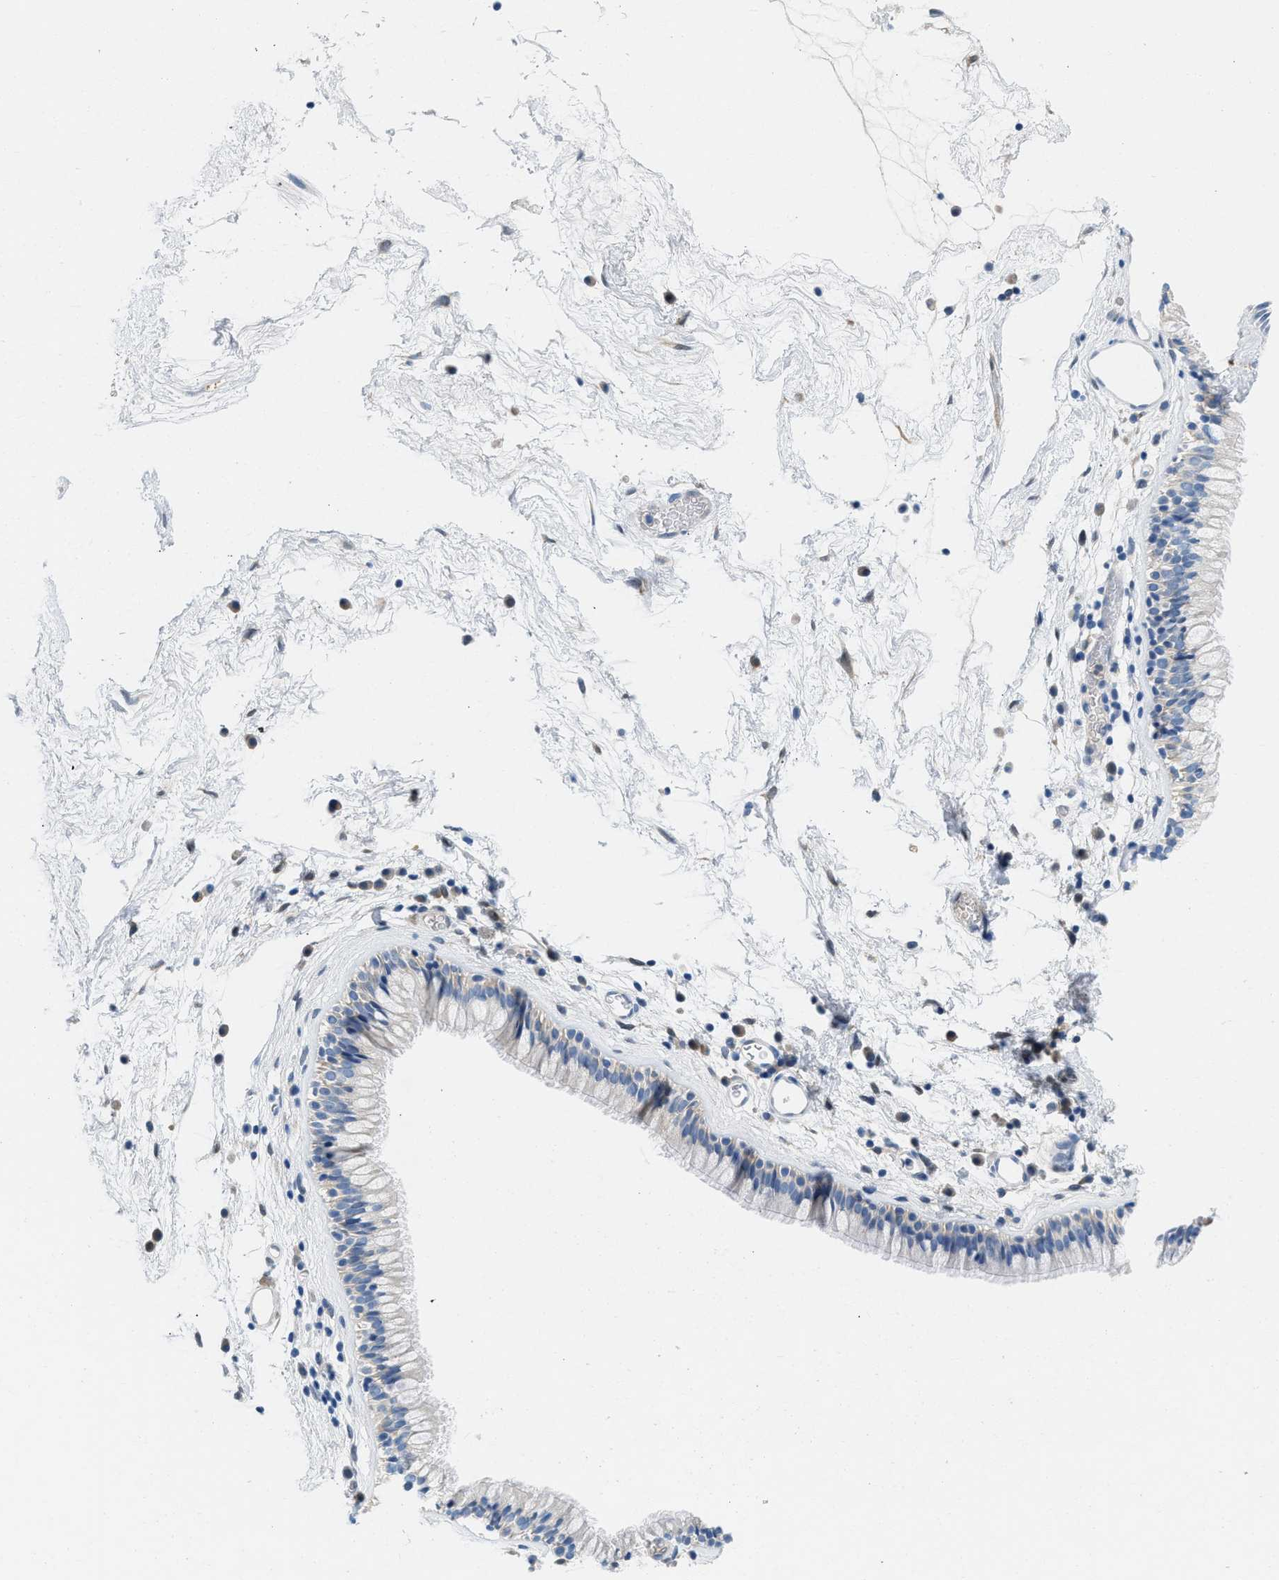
{"staining": {"intensity": "weak", "quantity": "<25%", "location": "cytoplasmic/membranous"}, "tissue": "nasopharynx", "cell_type": "Respiratory epithelial cells", "image_type": "normal", "snomed": [{"axis": "morphology", "description": "Normal tissue, NOS"}, {"axis": "morphology", "description": "Inflammation, NOS"}, {"axis": "topography", "description": "Nasopharynx"}], "caption": "Micrograph shows no significant protein positivity in respiratory epithelial cells of benign nasopharynx. Brightfield microscopy of immunohistochemistry stained with DAB (3,3'-diaminobenzidine) (brown) and hematoxylin (blue), captured at high magnification.", "gene": "BNC2", "patient": {"sex": "male", "age": 48}}